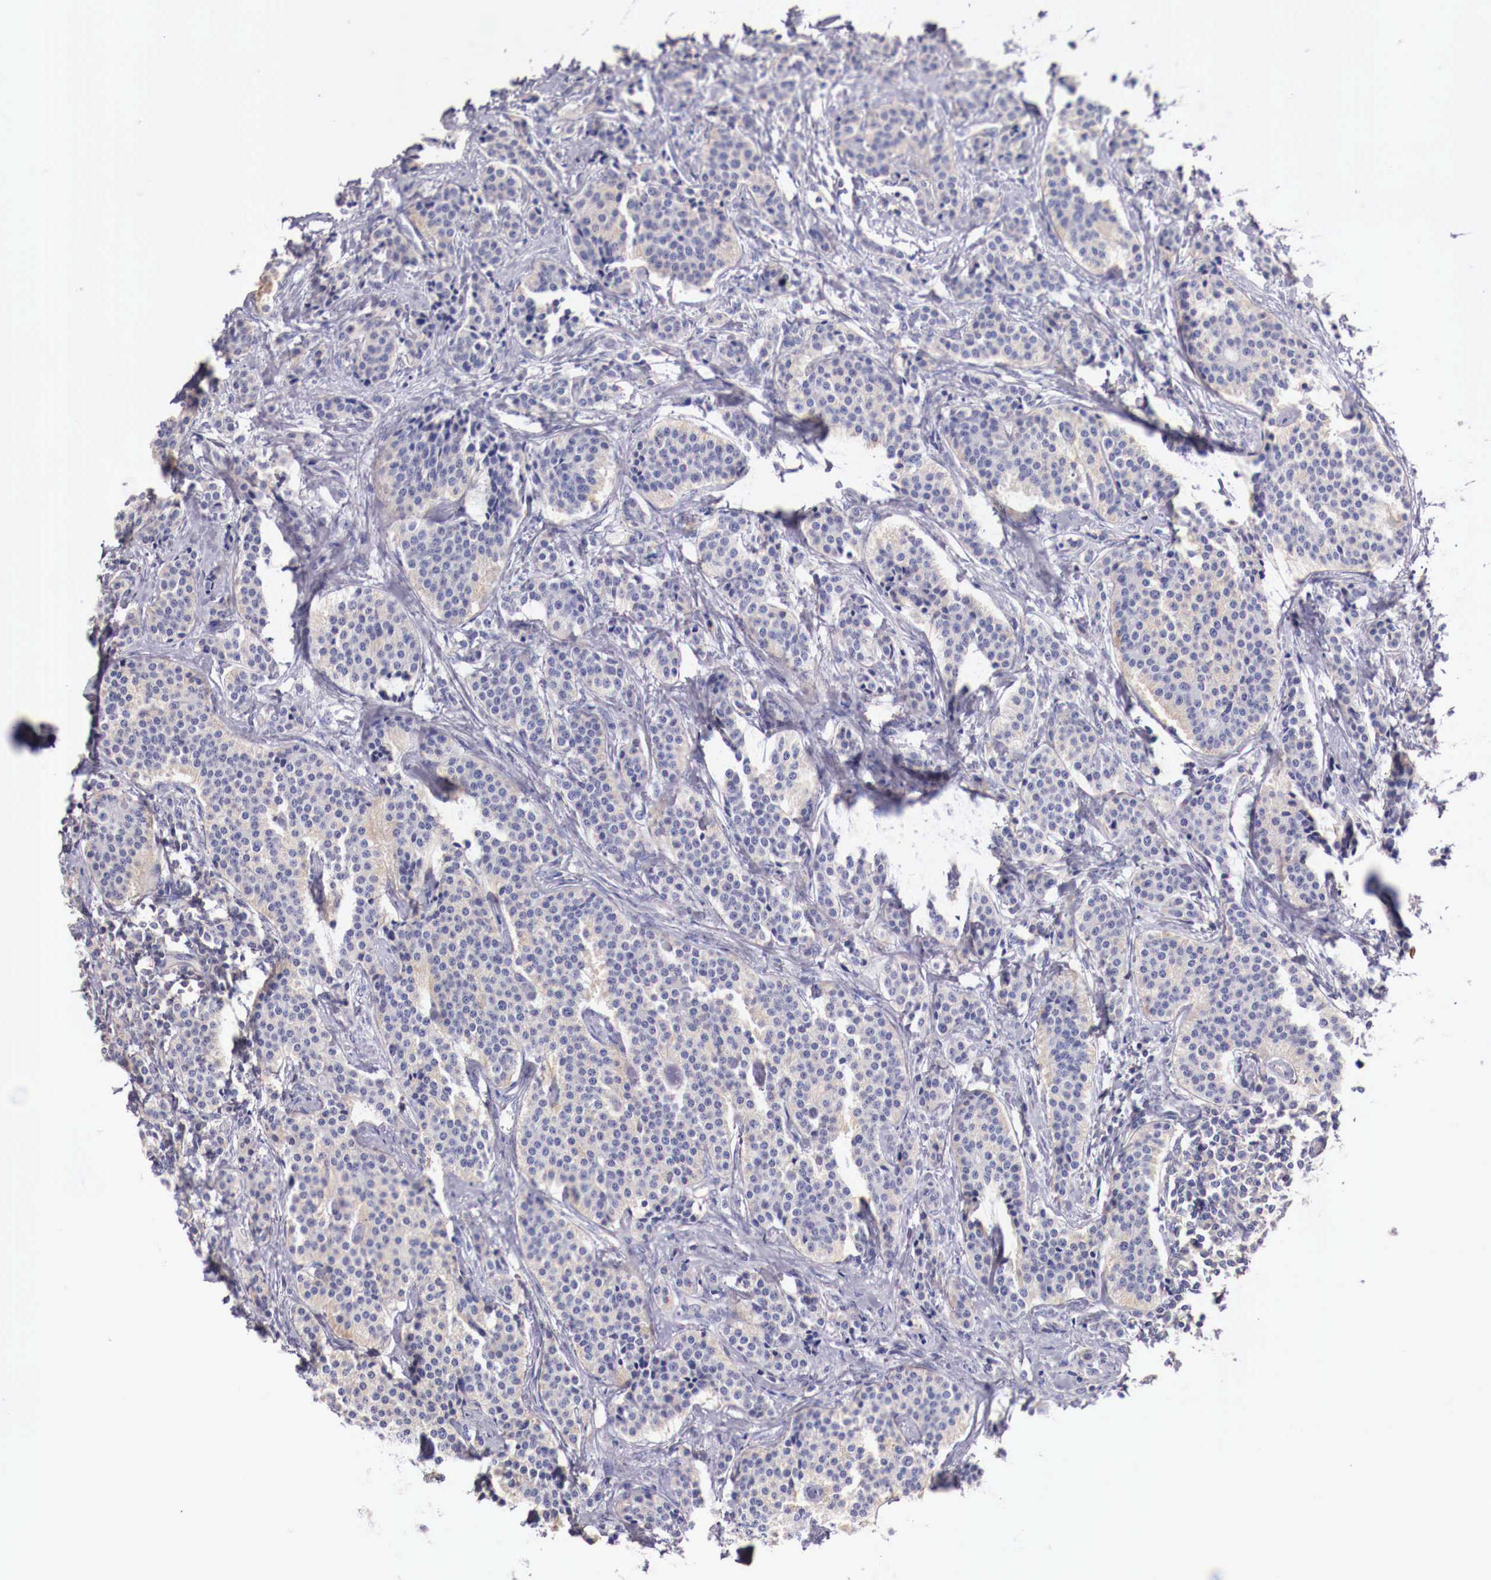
{"staining": {"intensity": "negative", "quantity": "none", "location": "none"}, "tissue": "carcinoid", "cell_type": "Tumor cells", "image_type": "cancer", "snomed": [{"axis": "morphology", "description": "Carcinoid, malignant, NOS"}, {"axis": "topography", "description": "Small intestine"}], "caption": "Immunohistochemical staining of human carcinoid demonstrates no significant positivity in tumor cells.", "gene": "PITPNA", "patient": {"sex": "male", "age": 63}}